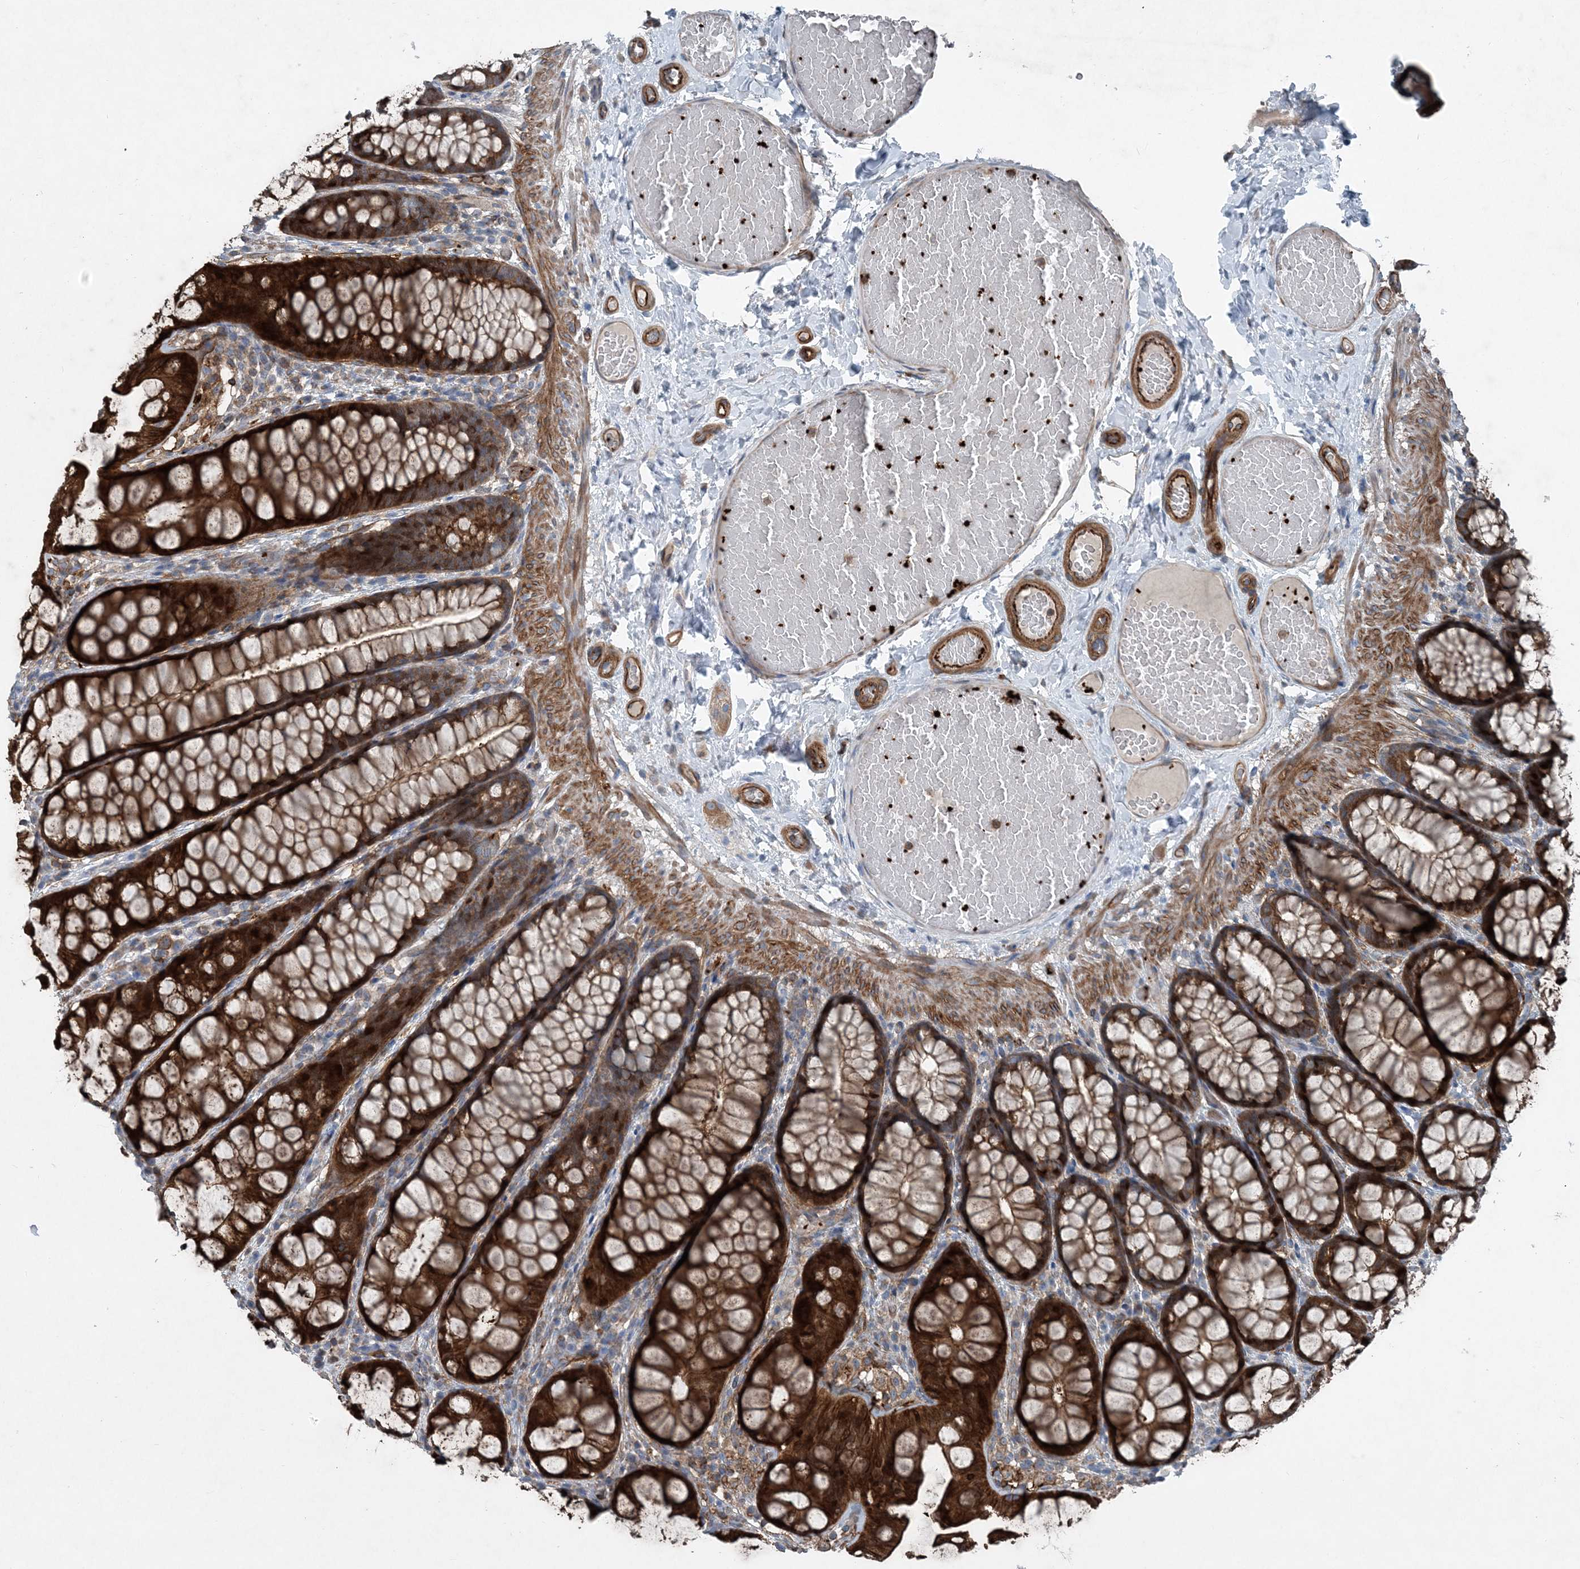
{"staining": {"intensity": "strong", "quantity": ">75%", "location": "cytoplasmic/membranous"}, "tissue": "colon", "cell_type": "Endothelial cells", "image_type": "normal", "snomed": [{"axis": "morphology", "description": "Normal tissue, NOS"}, {"axis": "topography", "description": "Colon"}], "caption": "Brown immunohistochemical staining in unremarkable colon displays strong cytoplasmic/membranous expression in about >75% of endothelial cells.", "gene": "DGUOK", "patient": {"sex": "male", "age": 47}}